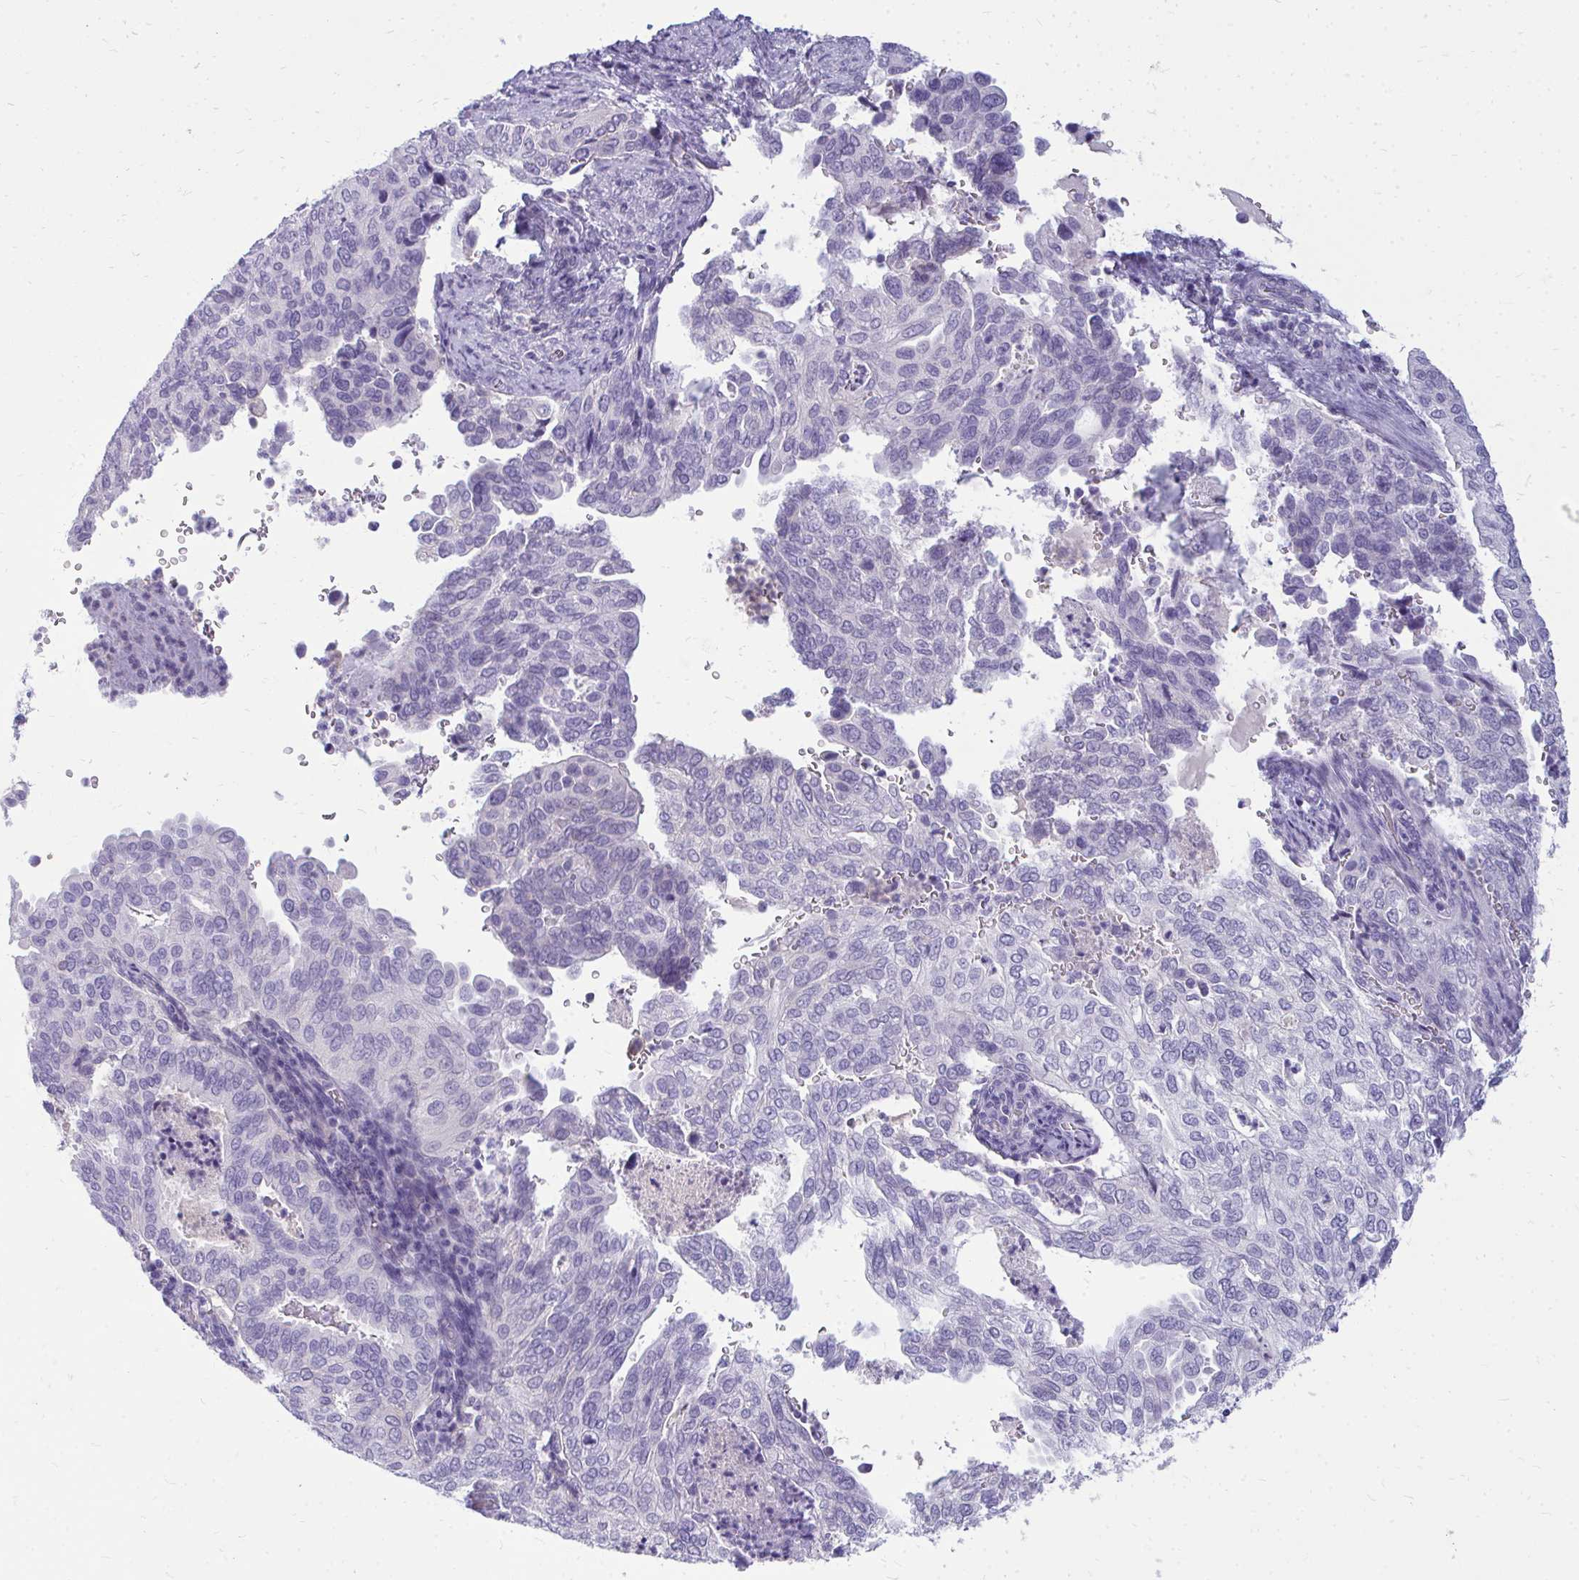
{"staining": {"intensity": "negative", "quantity": "none", "location": "none"}, "tissue": "cervical cancer", "cell_type": "Tumor cells", "image_type": "cancer", "snomed": [{"axis": "morphology", "description": "Squamous cell carcinoma, NOS"}, {"axis": "topography", "description": "Cervix"}], "caption": "Tumor cells show no significant protein positivity in squamous cell carcinoma (cervical). (DAB immunohistochemistry with hematoxylin counter stain).", "gene": "FABP3", "patient": {"sex": "female", "age": 38}}